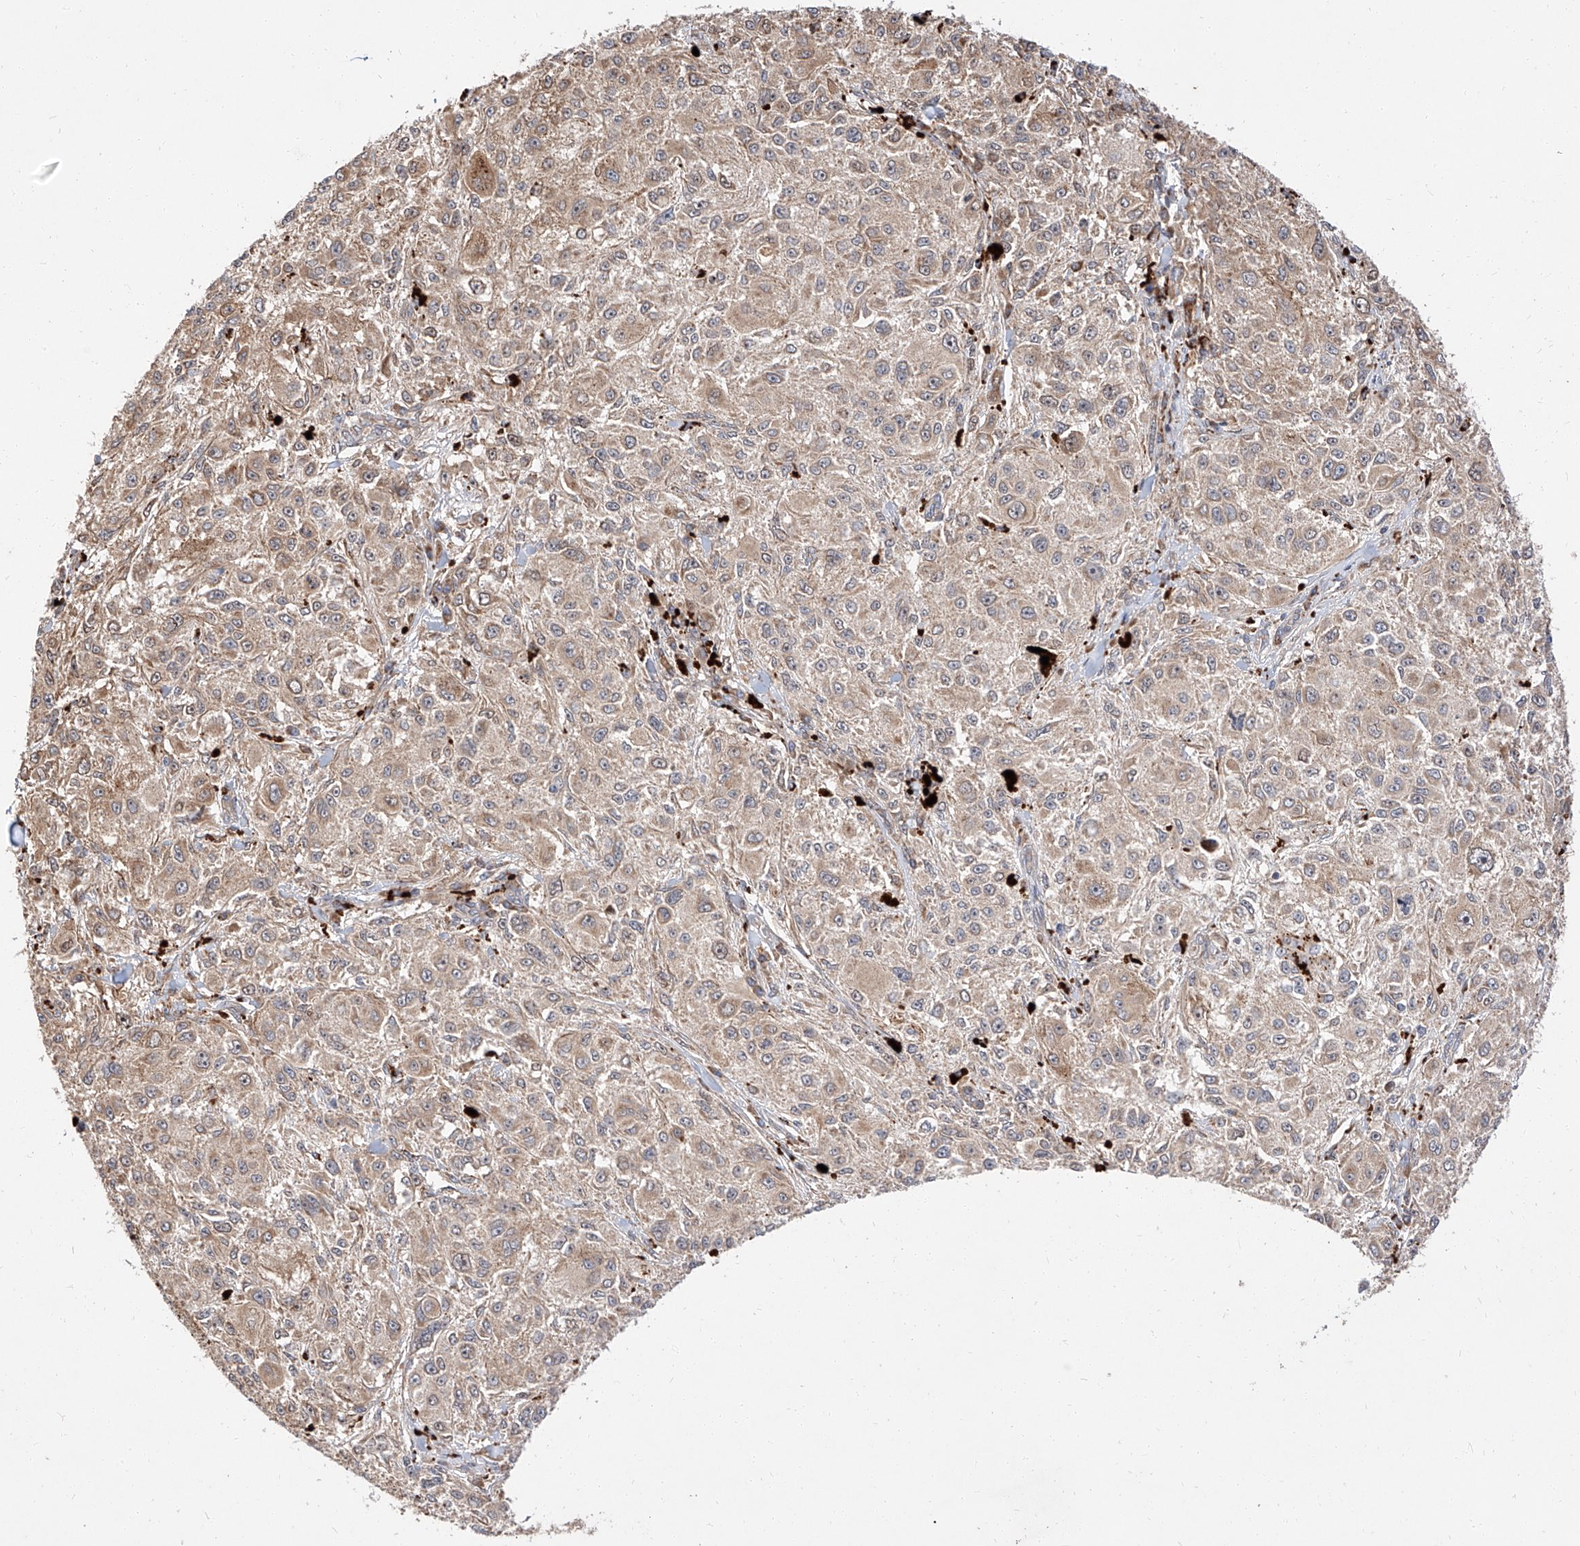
{"staining": {"intensity": "weak", "quantity": "<25%", "location": "cytoplasmic/membranous"}, "tissue": "melanoma", "cell_type": "Tumor cells", "image_type": "cancer", "snomed": [{"axis": "morphology", "description": "Necrosis, NOS"}, {"axis": "morphology", "description": "Malignant melanoma, NOS"}, {"axis": "topography", "description": "Skin"}], "caption": "A histopathology image of melanoma stained for a protein exhibits no brown staining in tumor cells. (Immunohistochemistry (ihc), brightfield microscopy, high magnification).", "gene": "DIRAS3", "patient": {"sex": "female", "age": 87}}